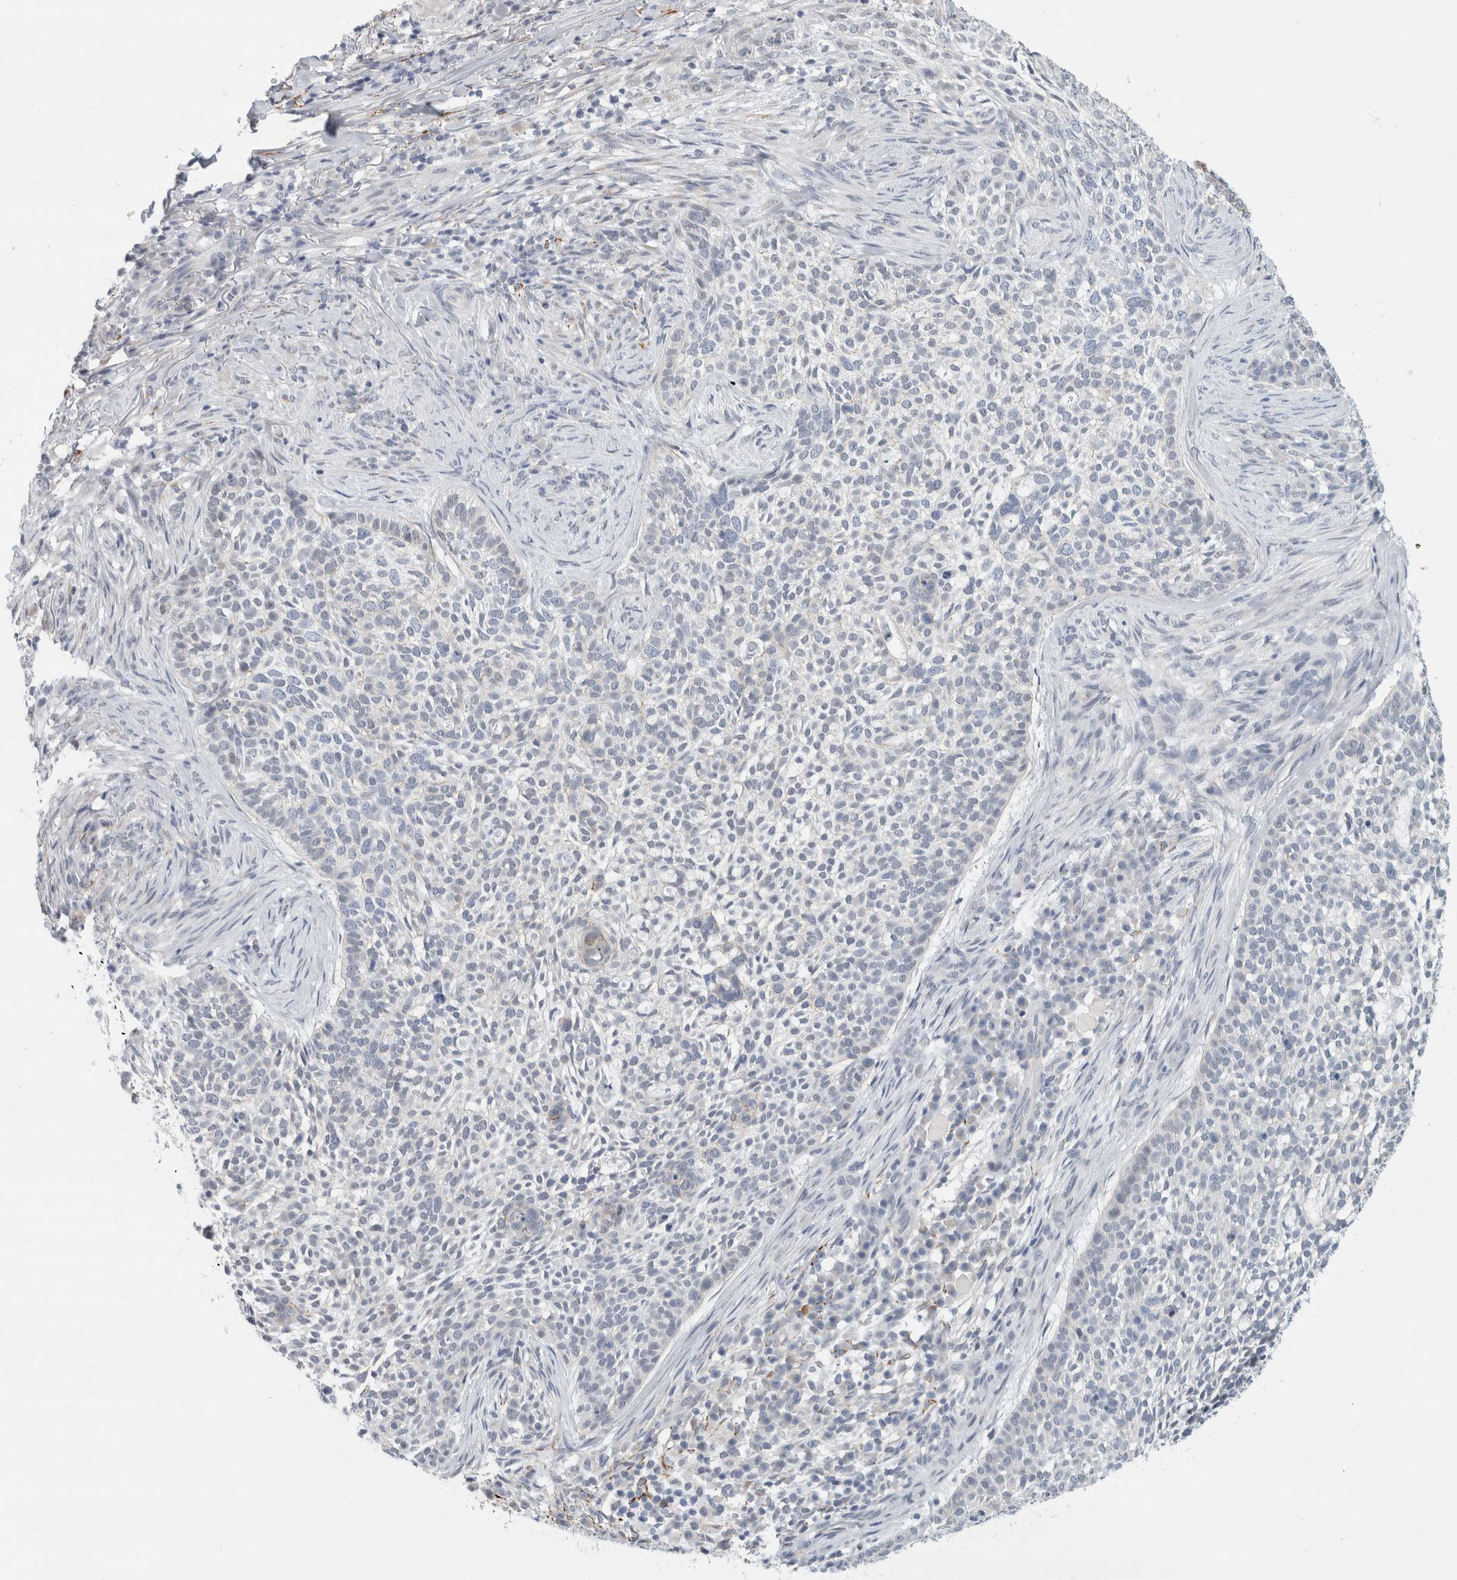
{"staining": {"intensity": "negative", "quantity": "none", "location": "none"}, "tissue": "skin cancer", "cell_type": "Tumor cells", "image_type": "cancer", "snomed": [{"axis": "morphology", "description": "Basal cell carcinoma"}, {"axis": "topography", "description": "Skin"}], "caption": "Immunohistochemistry micrograph of neoplastic tissue: basal cell carcinoma (skin) stained with DAB (3,3'-diaminobenzidine) displays no significant protein expression in tumor cells.", "gene": "NIPA1", "patient": {"sex": "female", "age": 64}}